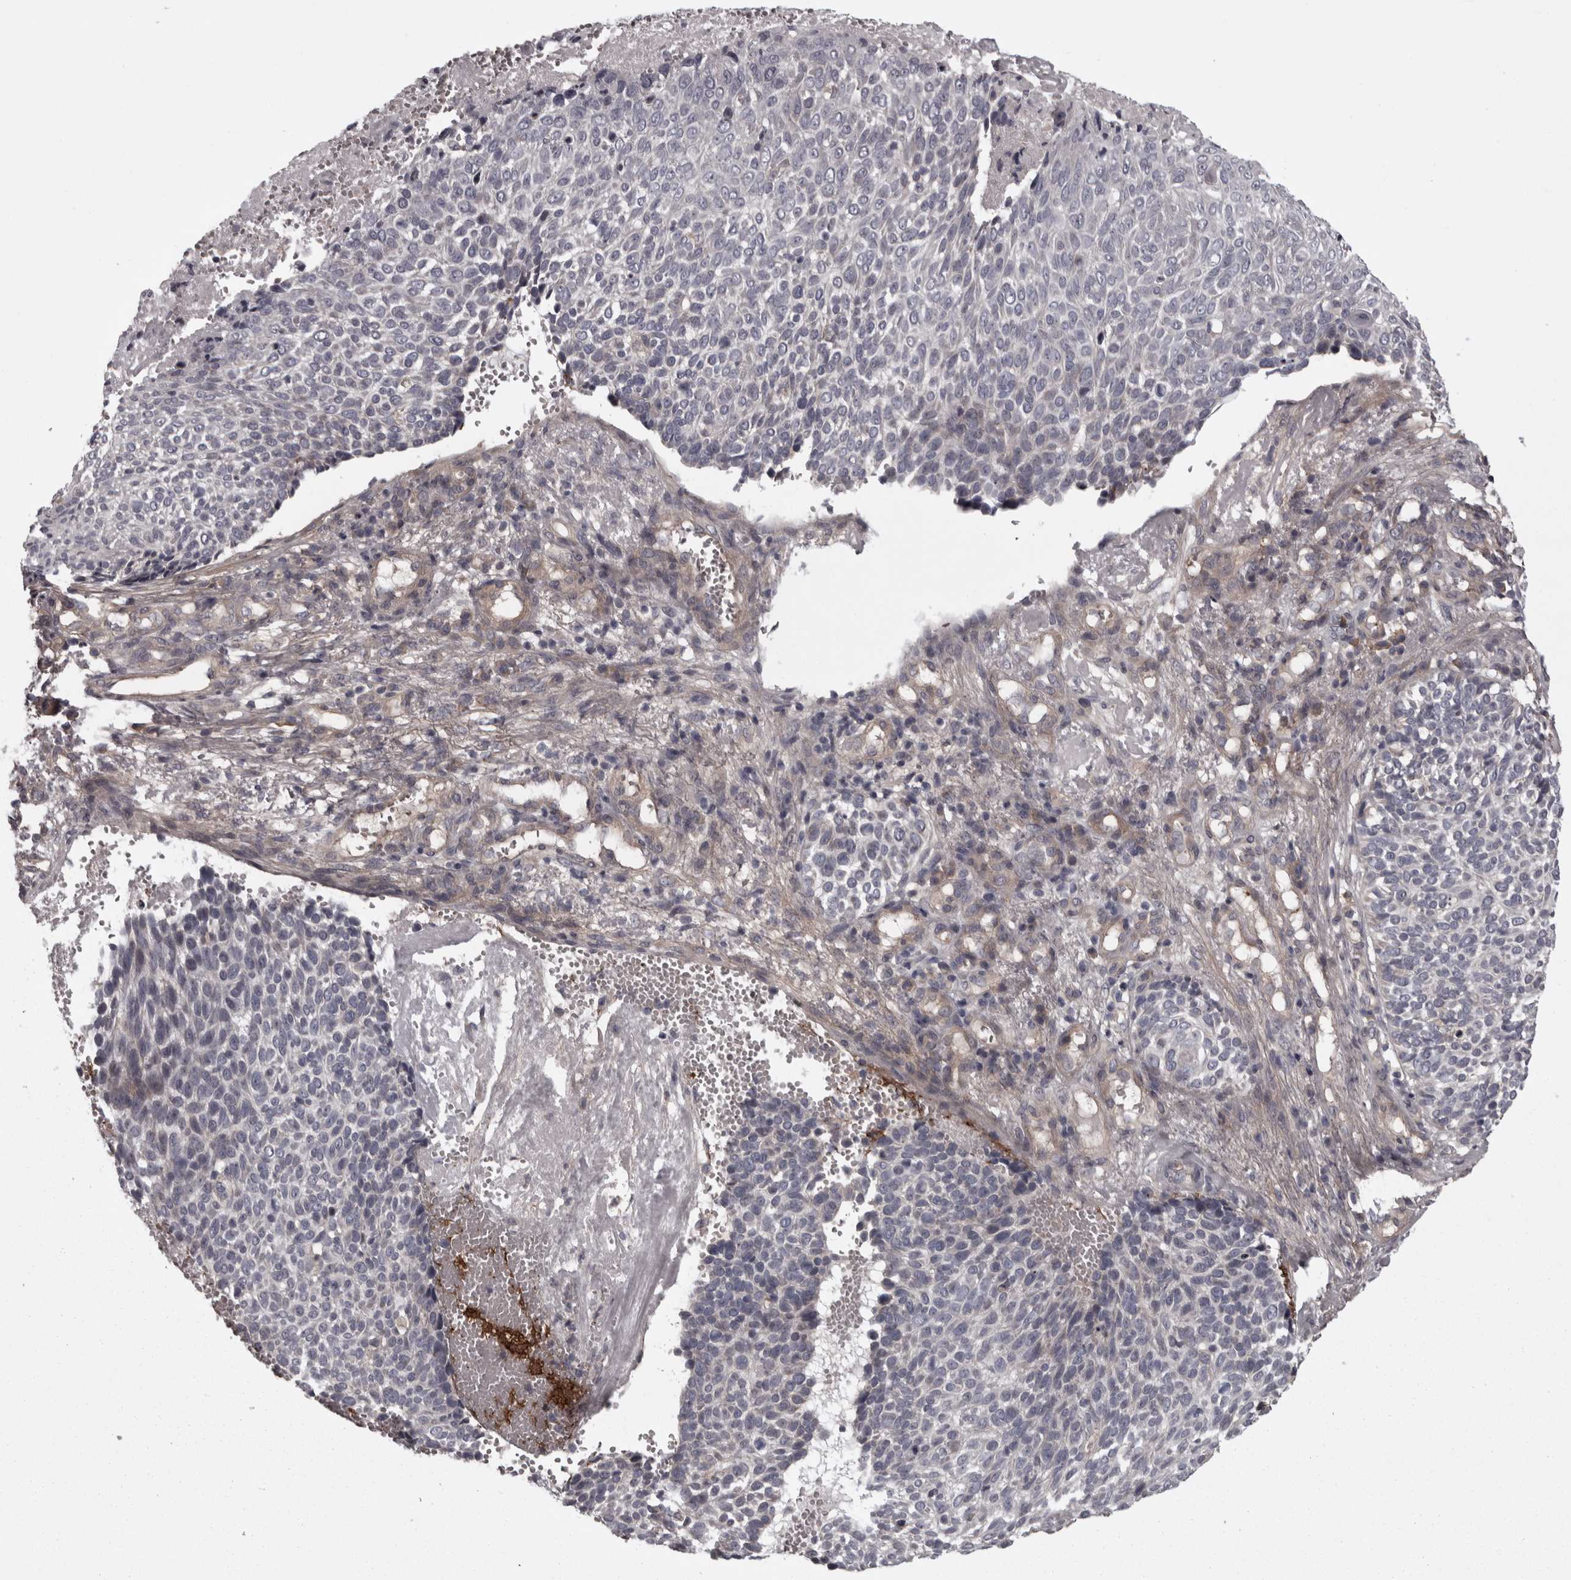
{"staining": {"intensity": "negative", "quantity": "none", "location": "none"}, "tissue": "cervical cancer", "cell_type": "Tumor cells", "image_type": "cancer", "snomed": [{"axis": "morphology", "description": "Squamous cell carcinoma, NOS"}, {"axis": "topography", "description": "Cervix"}], "caption": "Immunohistochemistry (IHC) image of cervical cancer (squamous cell carcinoma) stained for a protein (brown), which shows no staining in tumor cells.", "gene": "RSU1", "patient": {"sex": "female", "age": 74}}